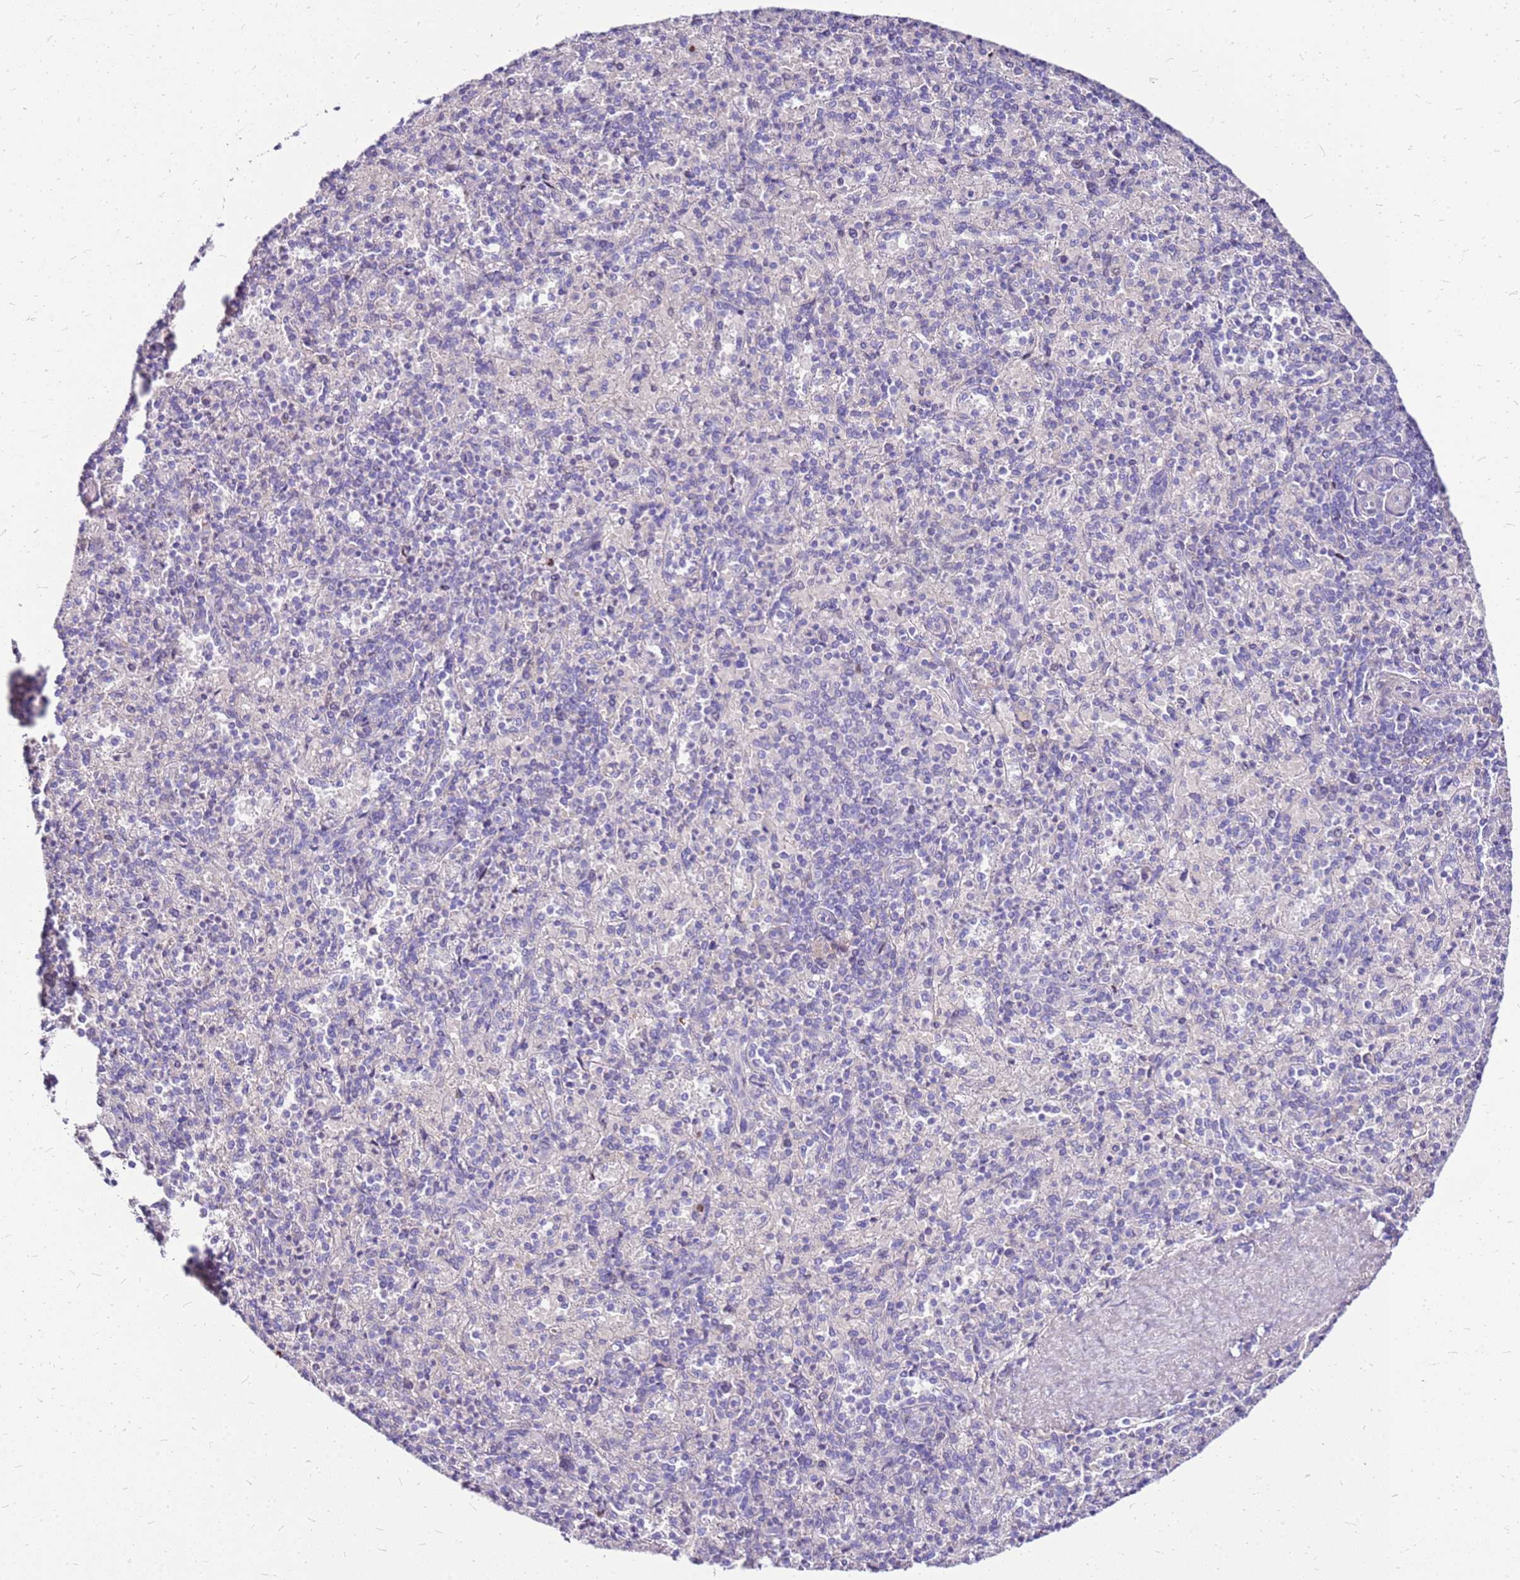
{"staining": {"intensity": "negative", "quantity": "none", "location": "none"}, "tissue": "spleen", "cell_type": "Cells in red pulp", "image_type": "normal", "snomed": [{"axis": "morphology", "description": "Normal tissue, NOS"}, {"axis": "topography", "description": "Spleen"}], "caption": "IHC of benign spleen exhibits no positivity in cells in red pulp. (DAB immunohistochemistry (IHC), high magnification).", "gene": "DCDC2B", "patient": {"sex": "male", "age": 82}}